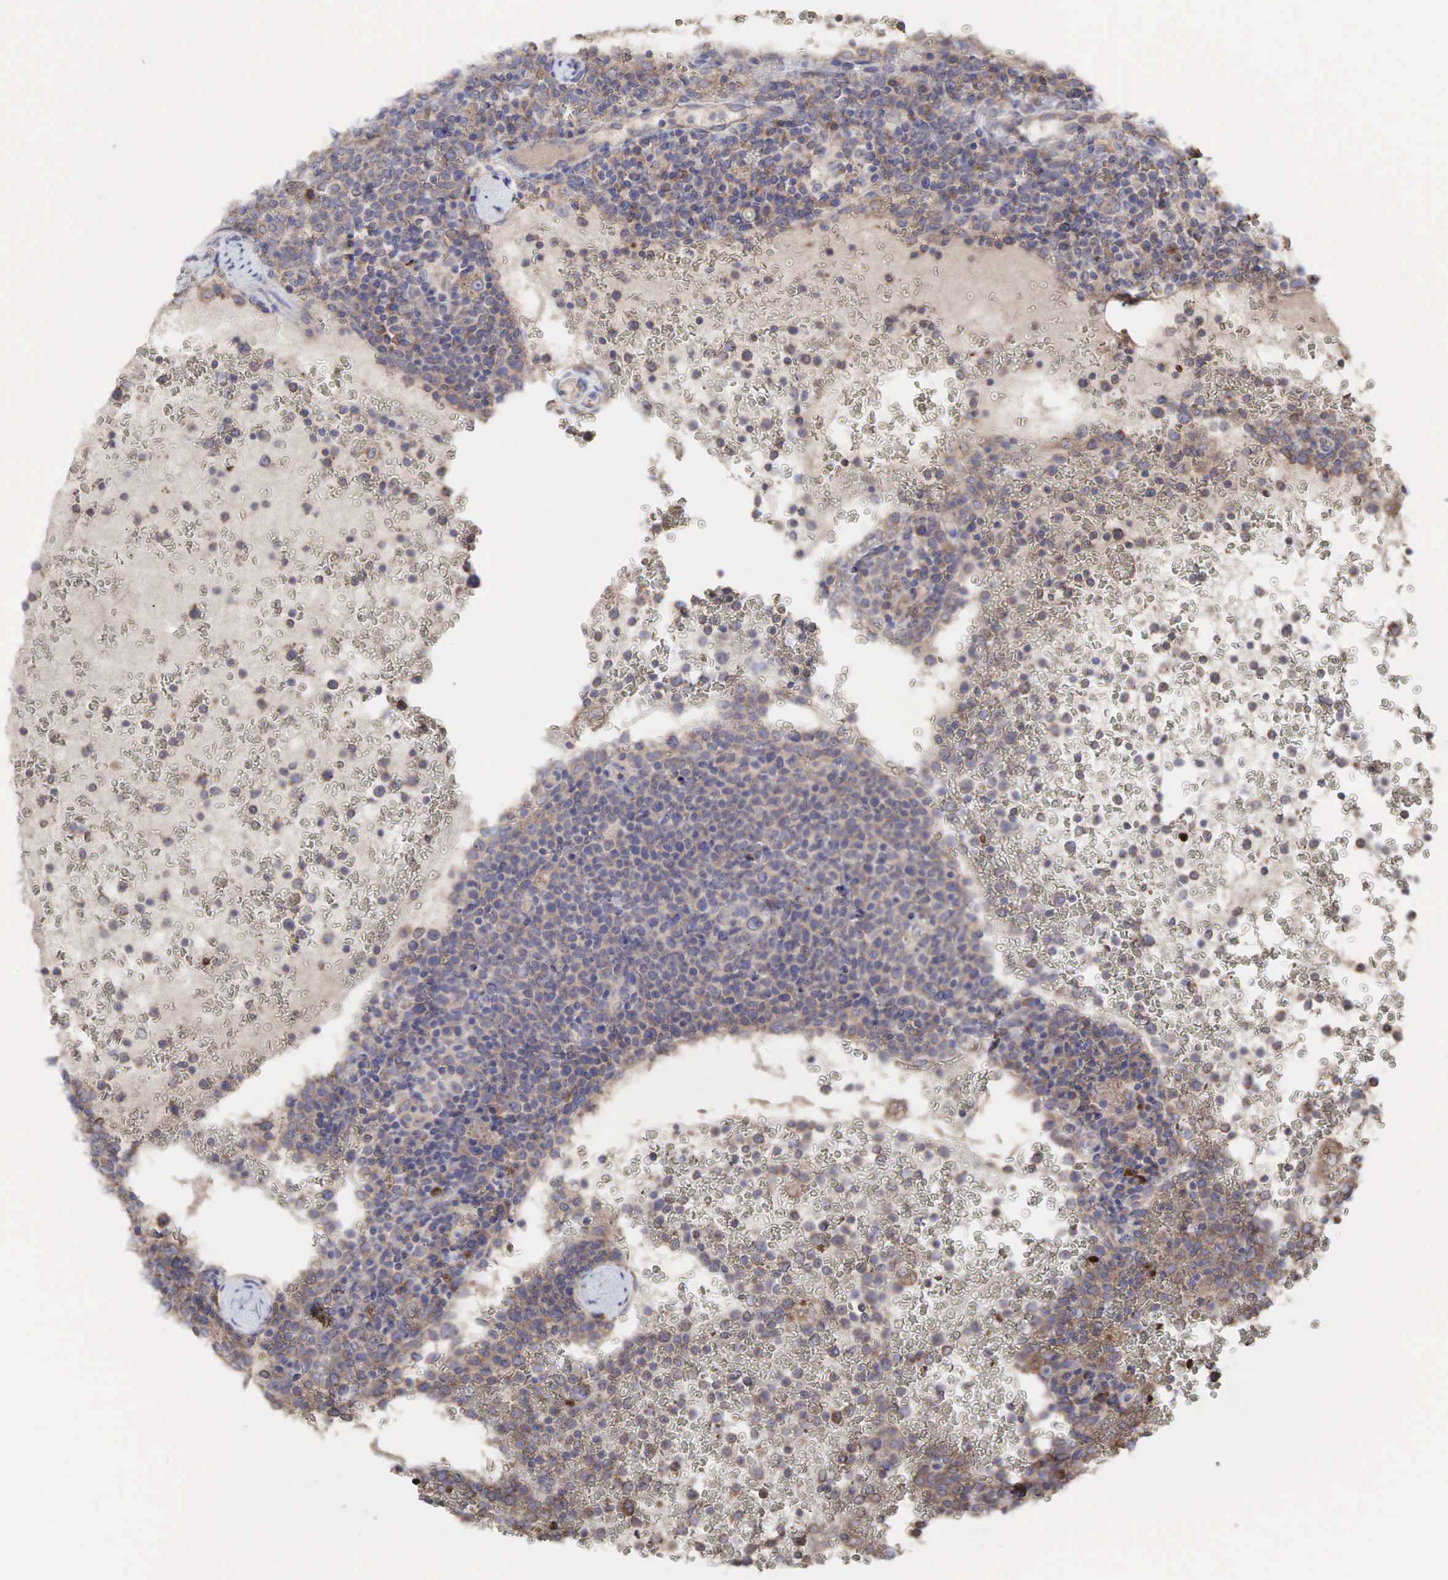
{"staining": {"intensity": "weak", "quantity": ">75%", "location": "cytoplasmic/membranous"}, "tissue": "lymphoma", "cell_type": "Tumor cells", "image_type": "cancer", "snomed": [{"axis": "morphology", "description": "Malignant lymphoma, non-Hodgkin's type, High grade"}, {"axis": "topography", "description": "Lymph node"}], "caption": "Protein staining of lymphoma tissue displays weak cytoplasmic/membranous staining in approximately >75% of tumor cells. Using DAB (3,3'-diaminobenzidine) (brown) and hematoxylin (blue) stains, captured at high magnification using brightfield microscopy.", "gene": "PABPC5", "patient": {"sex": "female", "age": 76}}